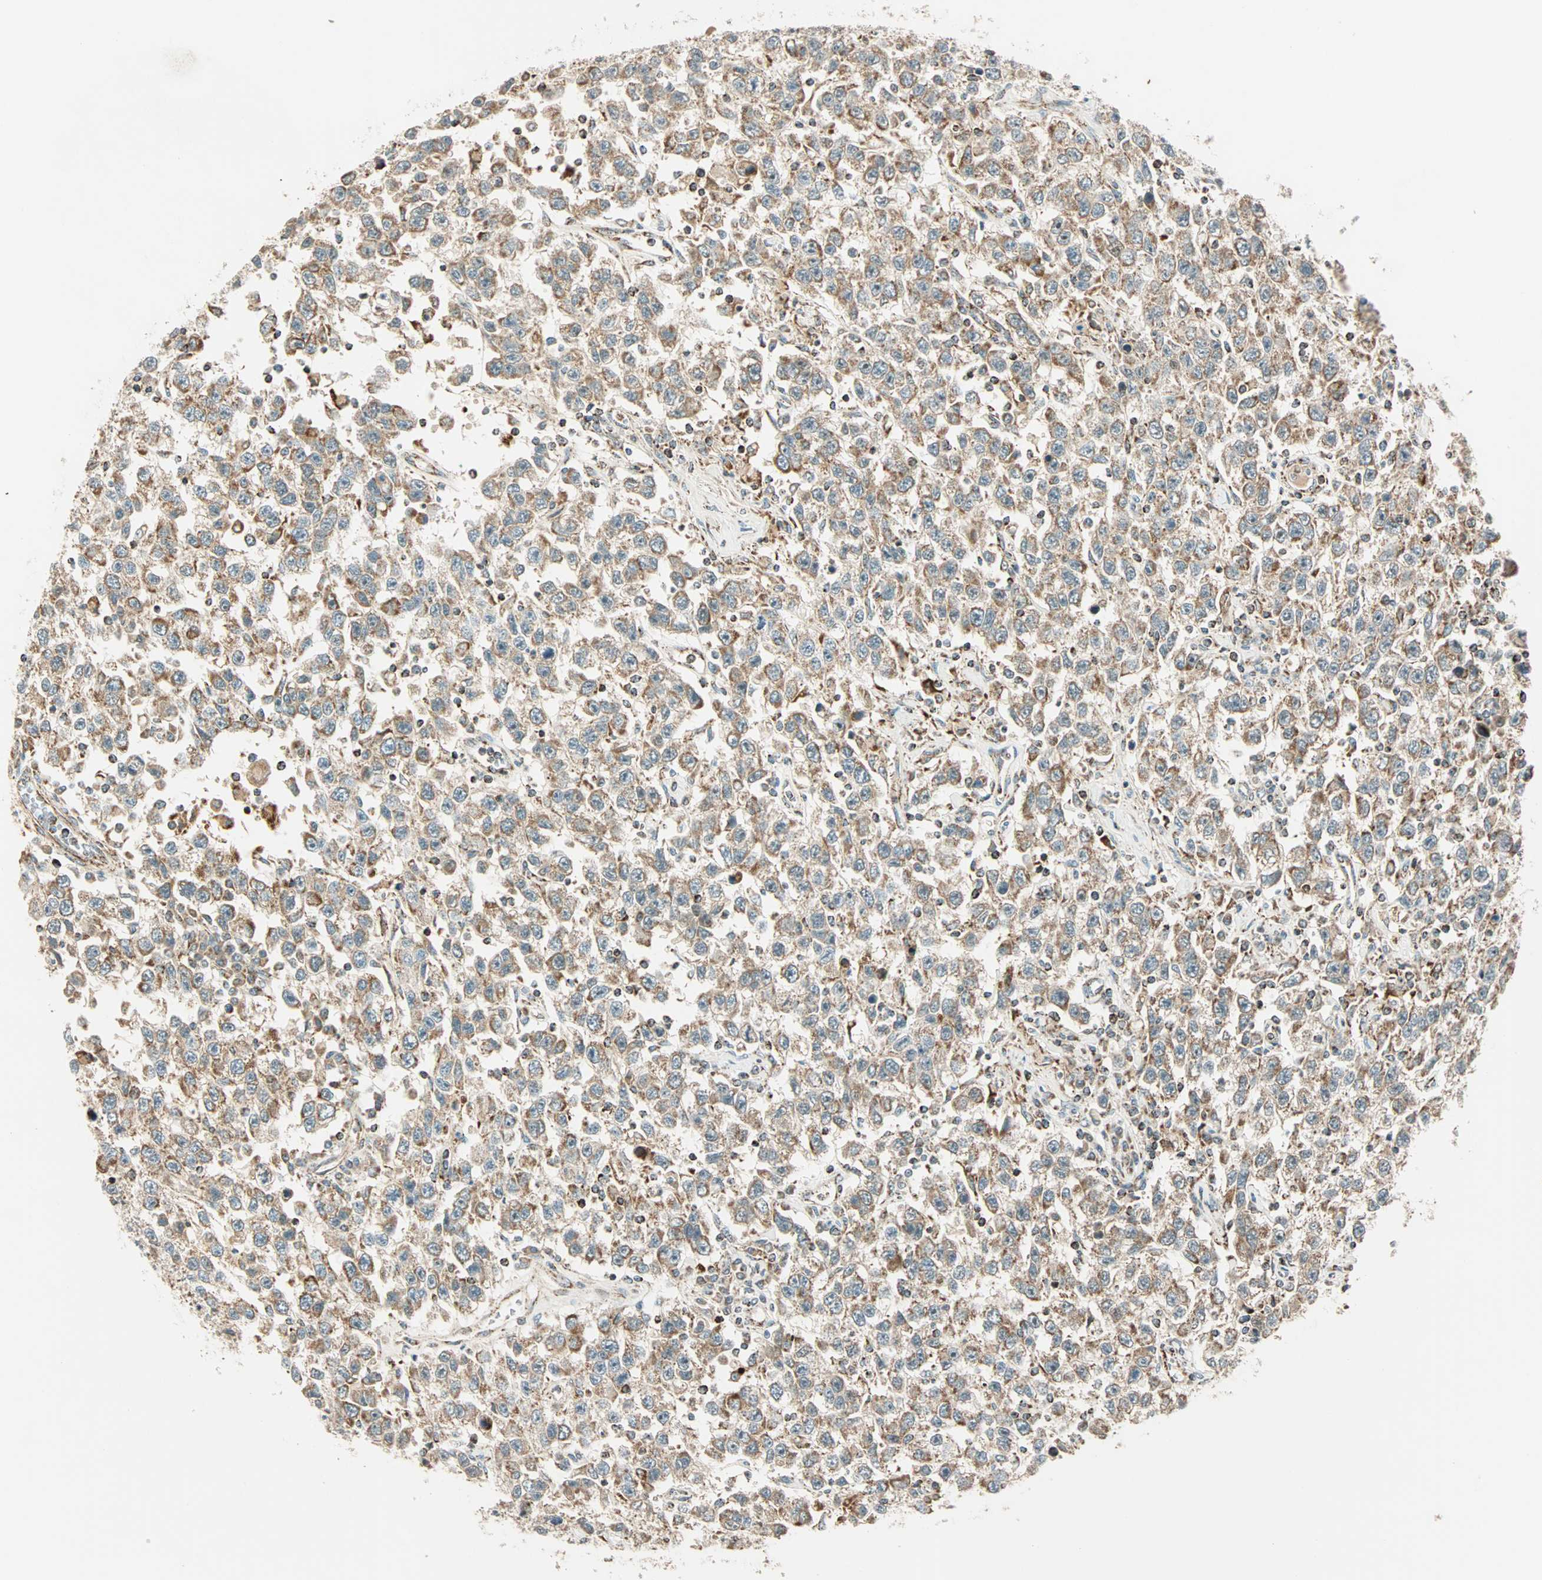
{"staining": {"intensity": "weak", "quantity": ">75%", "location": "cytoplasmic/membranous"}, "tissue": "testis cancer", "cell_type": "Tumor cells", "image_type": "cancer", "snomed": [{"axis": "morphology", "description": "Seminoma, NOS"}, {"axis": "topography", "description": "Testis"}], "caption": "Human testis seminoma stained with a brown dye displays weak cytoplasmic/membranous positive staining in approximately >75% of tumor cells.", "gene": "SPRY4", "patient": {"sex": "male", "age": 41}}